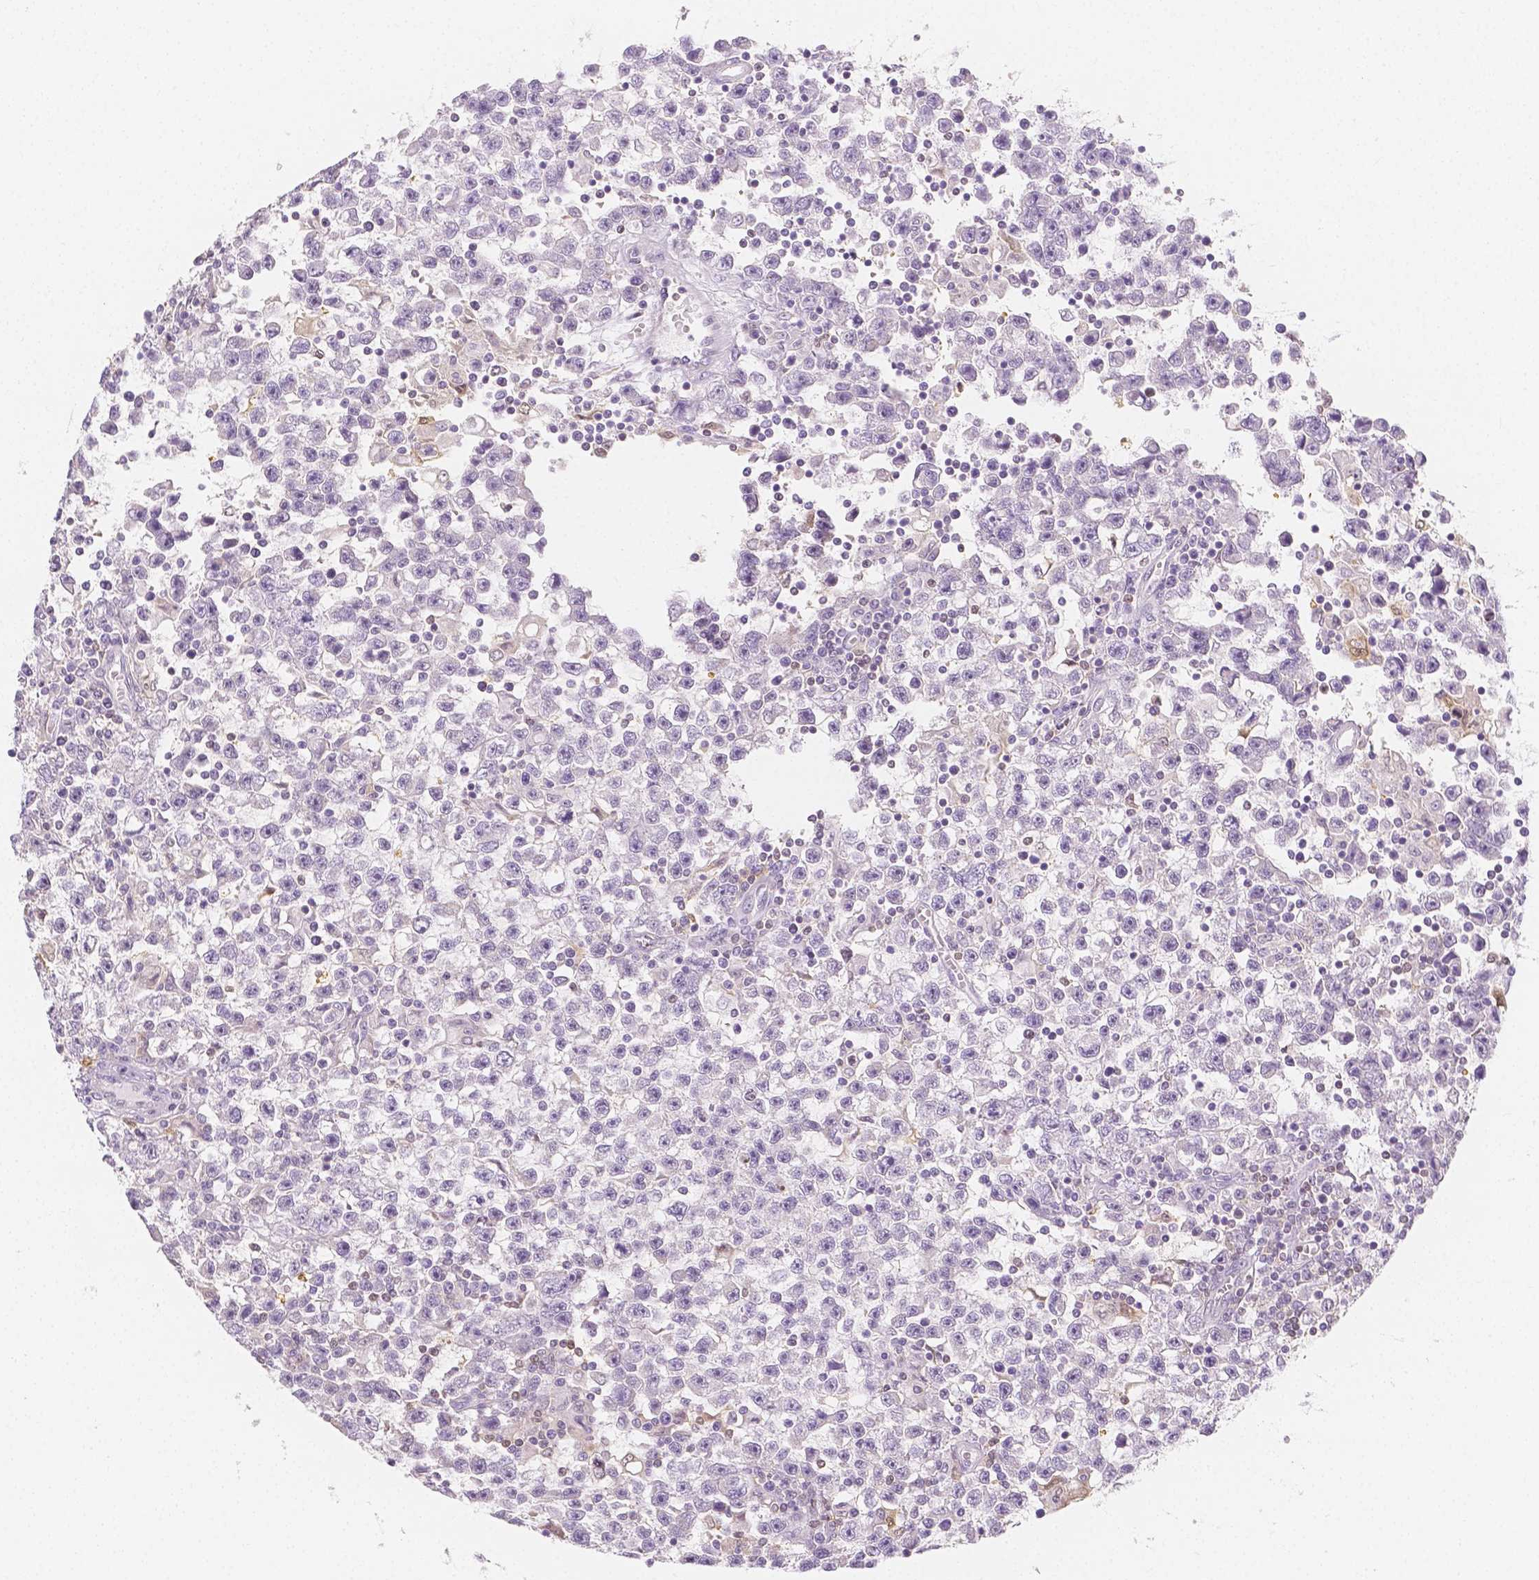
{"staining": {"intensity": "negative", "quantity": "none", "location": "none"}, "tissue": "testis cancer", "cell_type": "Tumor cells", "image_type": "cancer", "snomed": [{"axis": "morphology", "description": "Seminoma, NOS"}, {"axis": "topography", "description": "Testis"}], "caption": "A photomicrograph of human testis cancer is negative for staining in tumor cells.", "gene": "SGTB", "patient": {"sex": "male", "age": 31}}